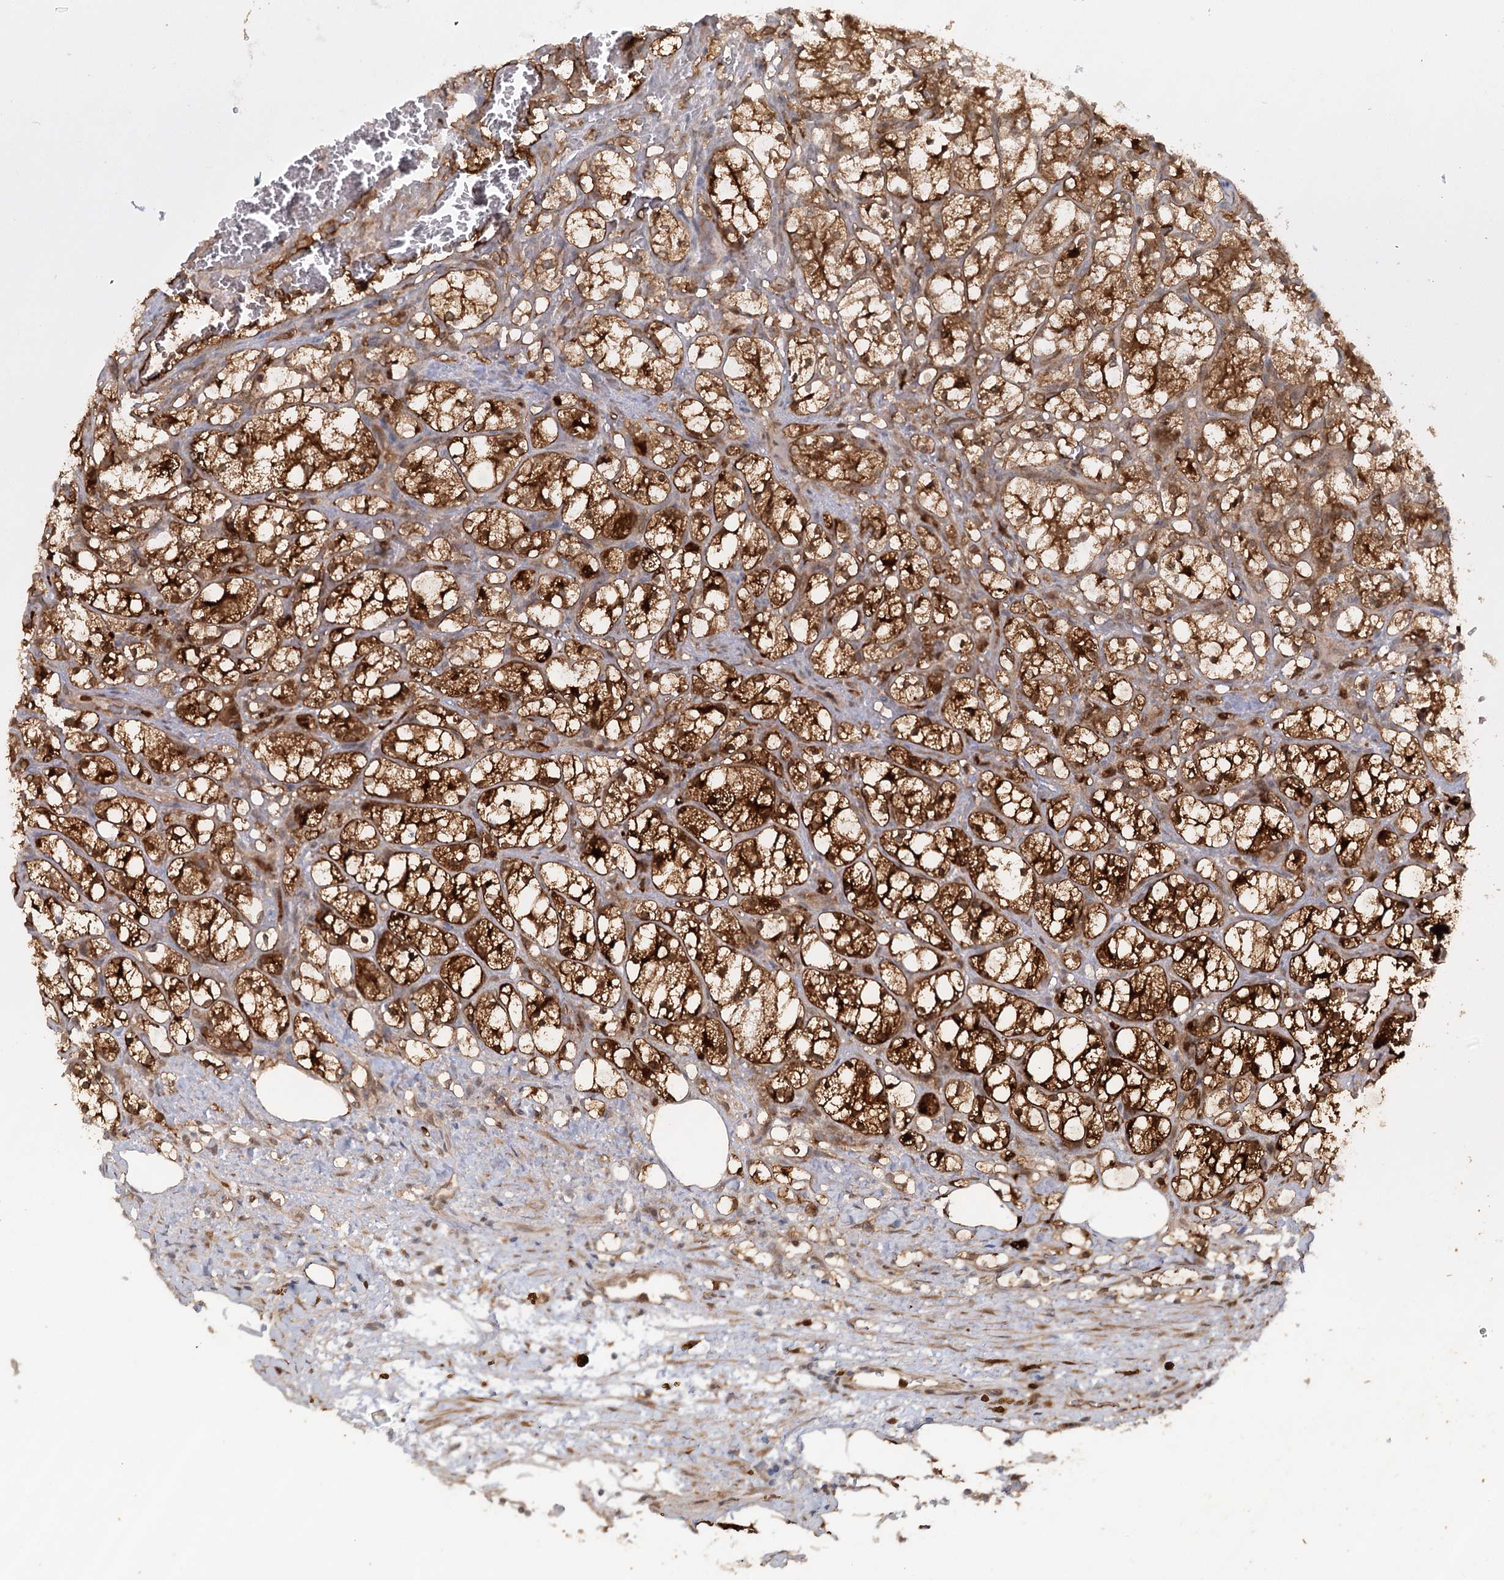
{"staining": {"intensity": "strong", "quantity": ">75%", "location": "cytoplasmic/membranous"}, "tissue": "renal cancer", "cell_type": "Tumor cells", "image_type": "cancer", "snomed": [{"axis": "morphology", "description": "Adenocarcinoma, NOS"}, {"axis": "topography", "description": "Kidney"}], "caption": "An image showing strong cytoplasmic/membranous positivity in approximately >75% of tumor cells in renal cancer (adenocarcinoma), as visualized by brown immunohistochemical staining.", "gene": "GBE1", "patient": {"sex": "female", "age": 69}}